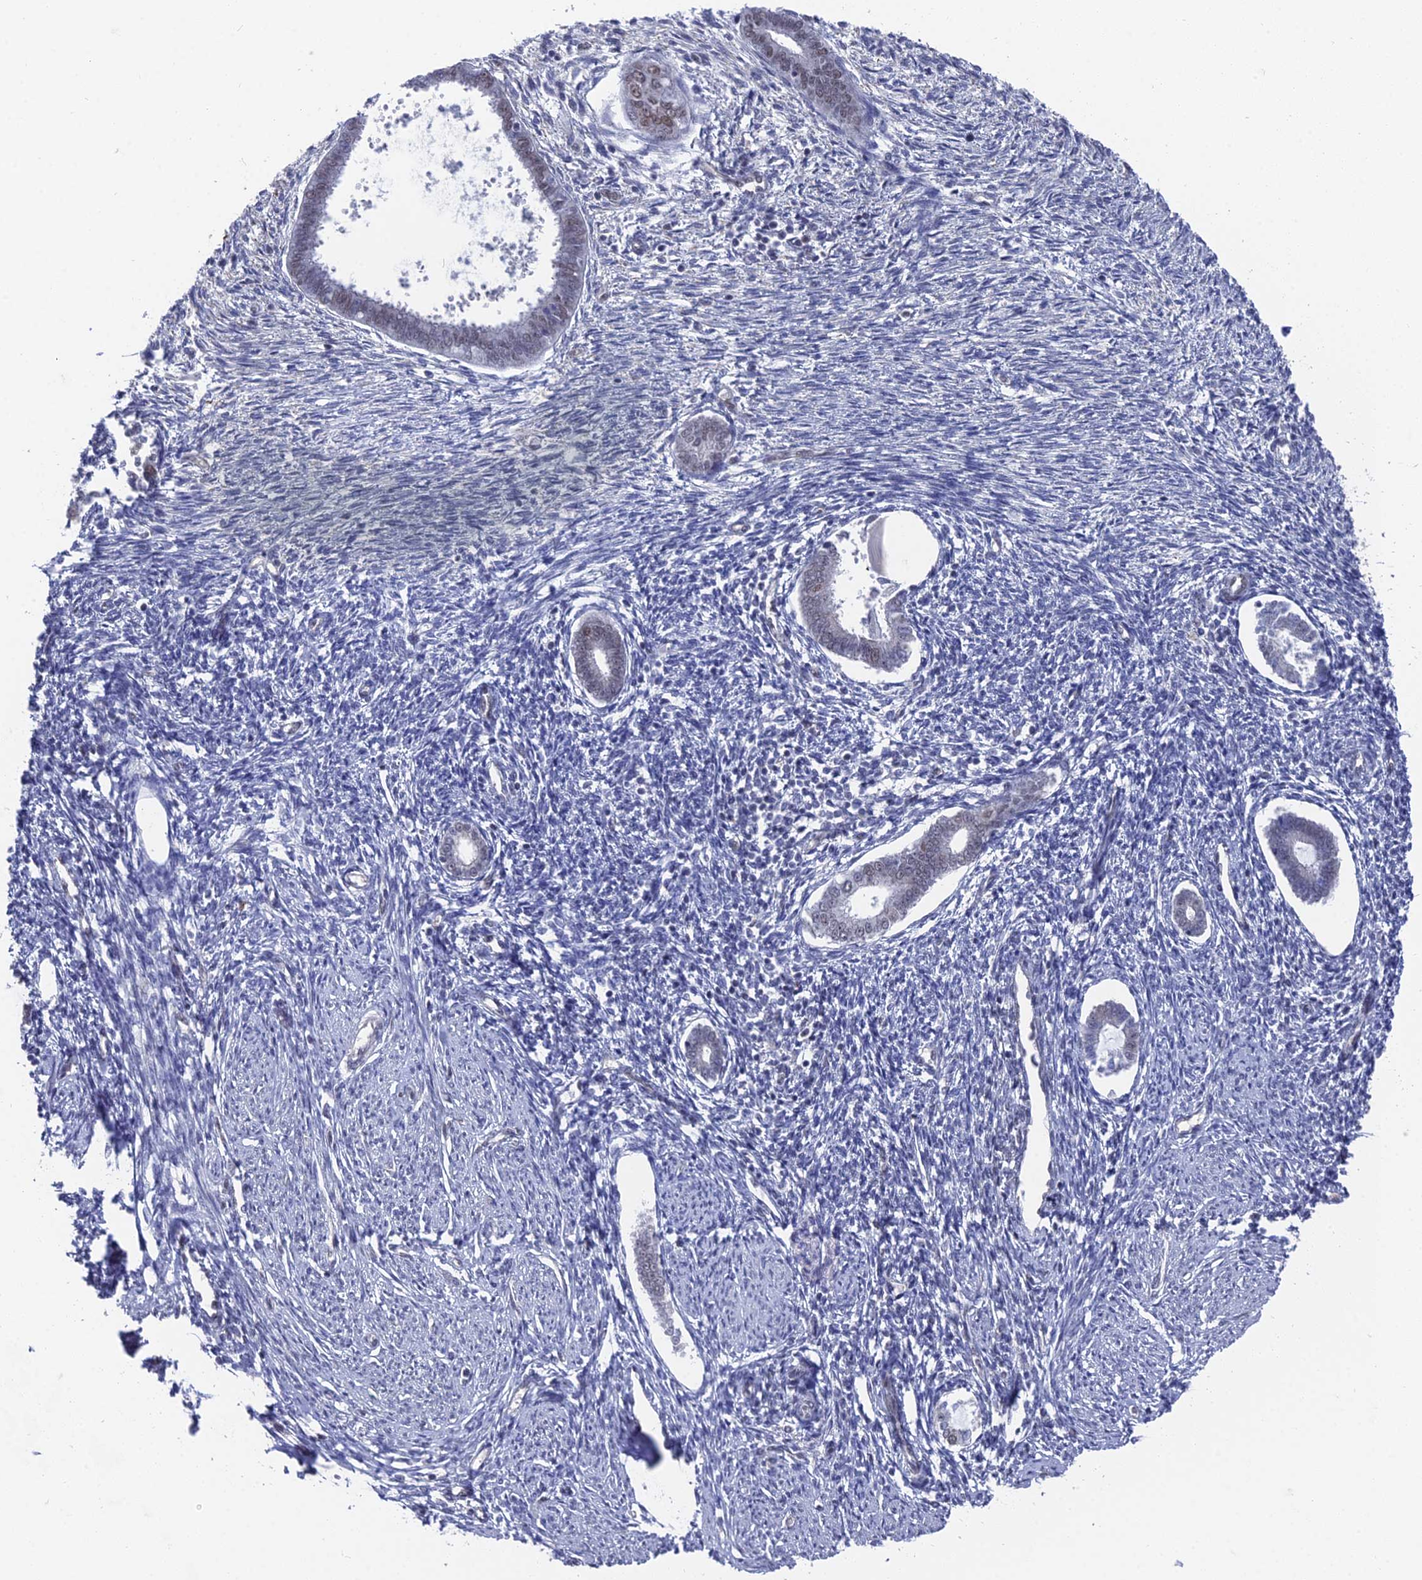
{"staining": {"intensity": "weak", "quantity": "<25%", "location": "cytoplasmic/membranous"}, "tissue": "endometrium", "cell_type": "Cells in endometrial stroma", "image_type": "normal", "snomed": [{"axis": "morphology", "description": "Normal tissue, NOS"}, {"axis": "topography", "description": "Endometrium"}], "caption": "A high-resolution image shows IHC staining of unremarkable endometrium, which shows no significant staining in cells in endometrial stroma. (DAB (3,3'-diaminobenzidine) immunohistochemistry visualized using brightfield microscopy, high magnification).", "gene": "FHIP2A", "patient": {"sex": "female", "age": 56}}